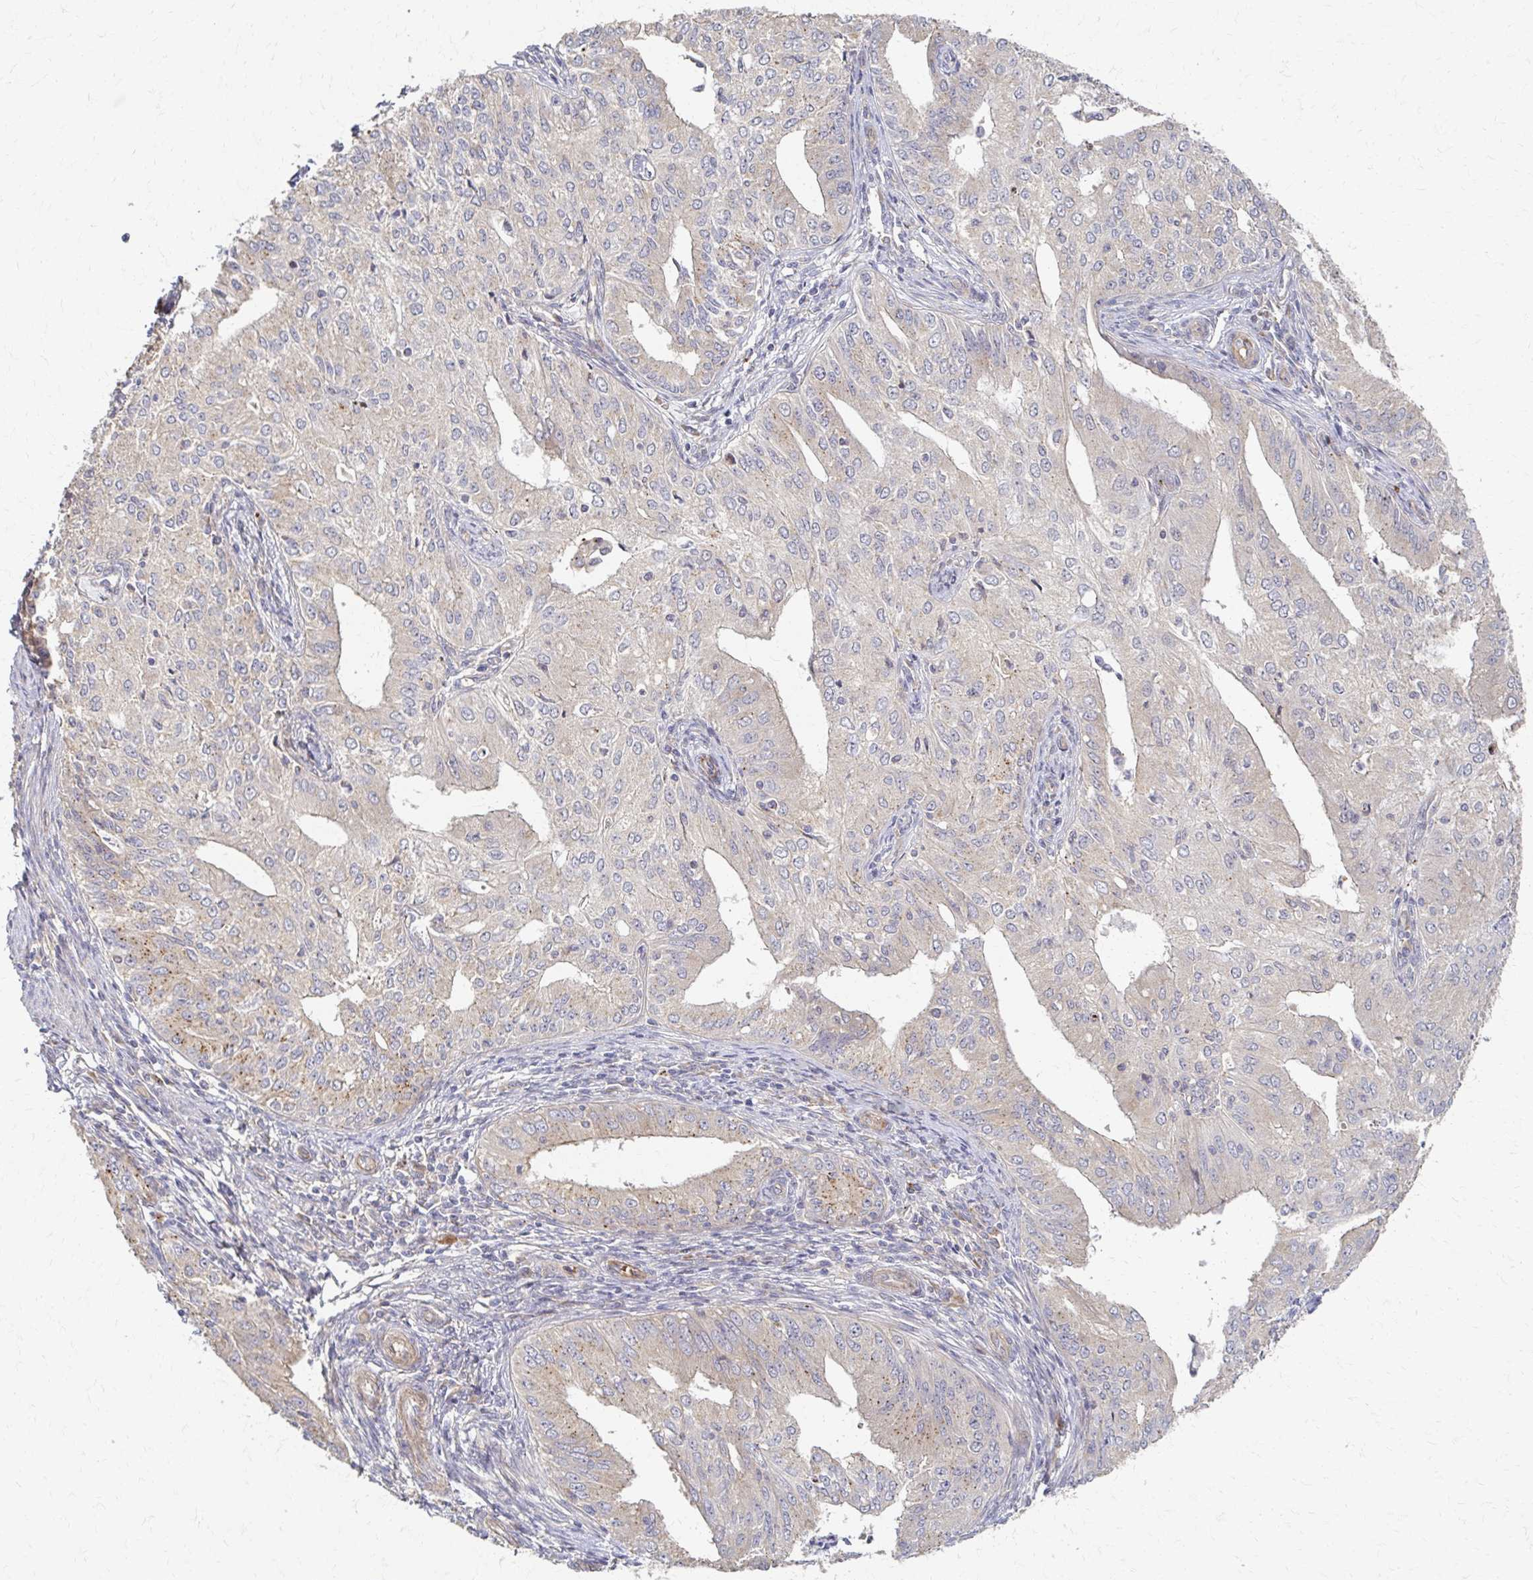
{"staining": {"intensity": "moderate", "quantity": "25%-75%", "location": "cytoplasmic/membranous"}, "tissue": "endometrial cancer", "cell_type": "Tumor cells", "image_type": "cancer", "snomed": [{"axis": "morphology", "description": "Adenocarcinoma, NOS"}, {"axis": "topography", "description": "Endometrium"}], "caption": "IHC photomicrograph of neoplastic tissue: human endometrial cancer stained using immunohistochemistry shows medium levels of moderate protein expression localized specifically in the cytoplasmic/membranous of tumor cells, appearing as a cytoplasmic/membranous brown color.", "gene": "SKA2", "patient": {"sex": "female", "age": 50}}